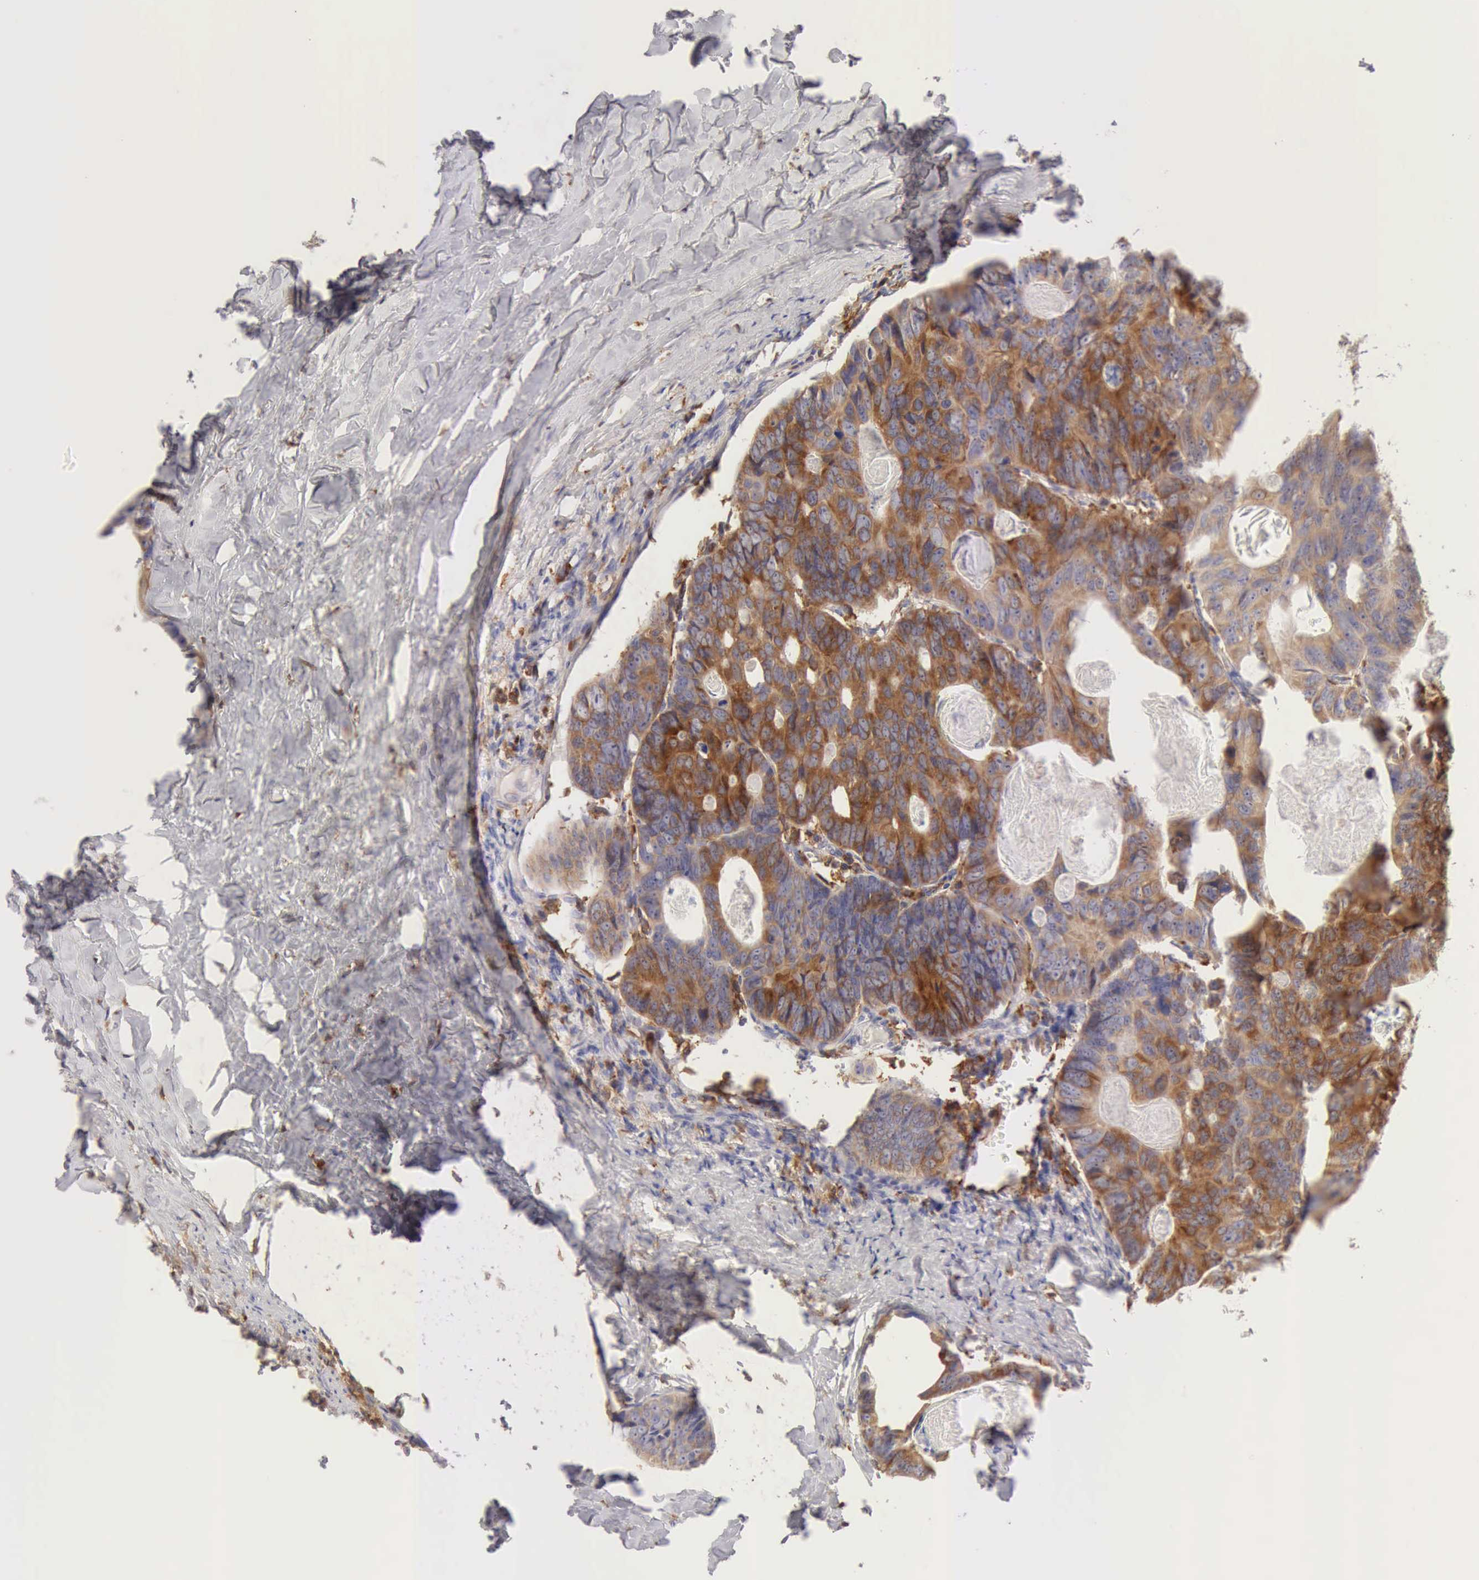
{"staining": {"intensity": "moderate", "quantity": ">75%", "location": "cytoplasmic/membranous"}, "tissue": "colorectal cancer", "cell_type": "Tumor cells", "image_type": "cancer", "snomed": [{"axis": "morphology", "description": "Adenocarcinoma, NOS"}, {"axis": "topography", "description": "Colon"}], "caption": "IHC micrograph of neoplastic tissue: human colorectal adenocarcinoma stained using immunohistochemistry demonstrates medium levels of moderate protein expression localized specifically in the cytoplasmic/membranous of tumor cells, appearing as a cytoplasmic/membranous brown color.", "gene": "ARHGAP4", "patient": {"sex": "female", "age": 55}}